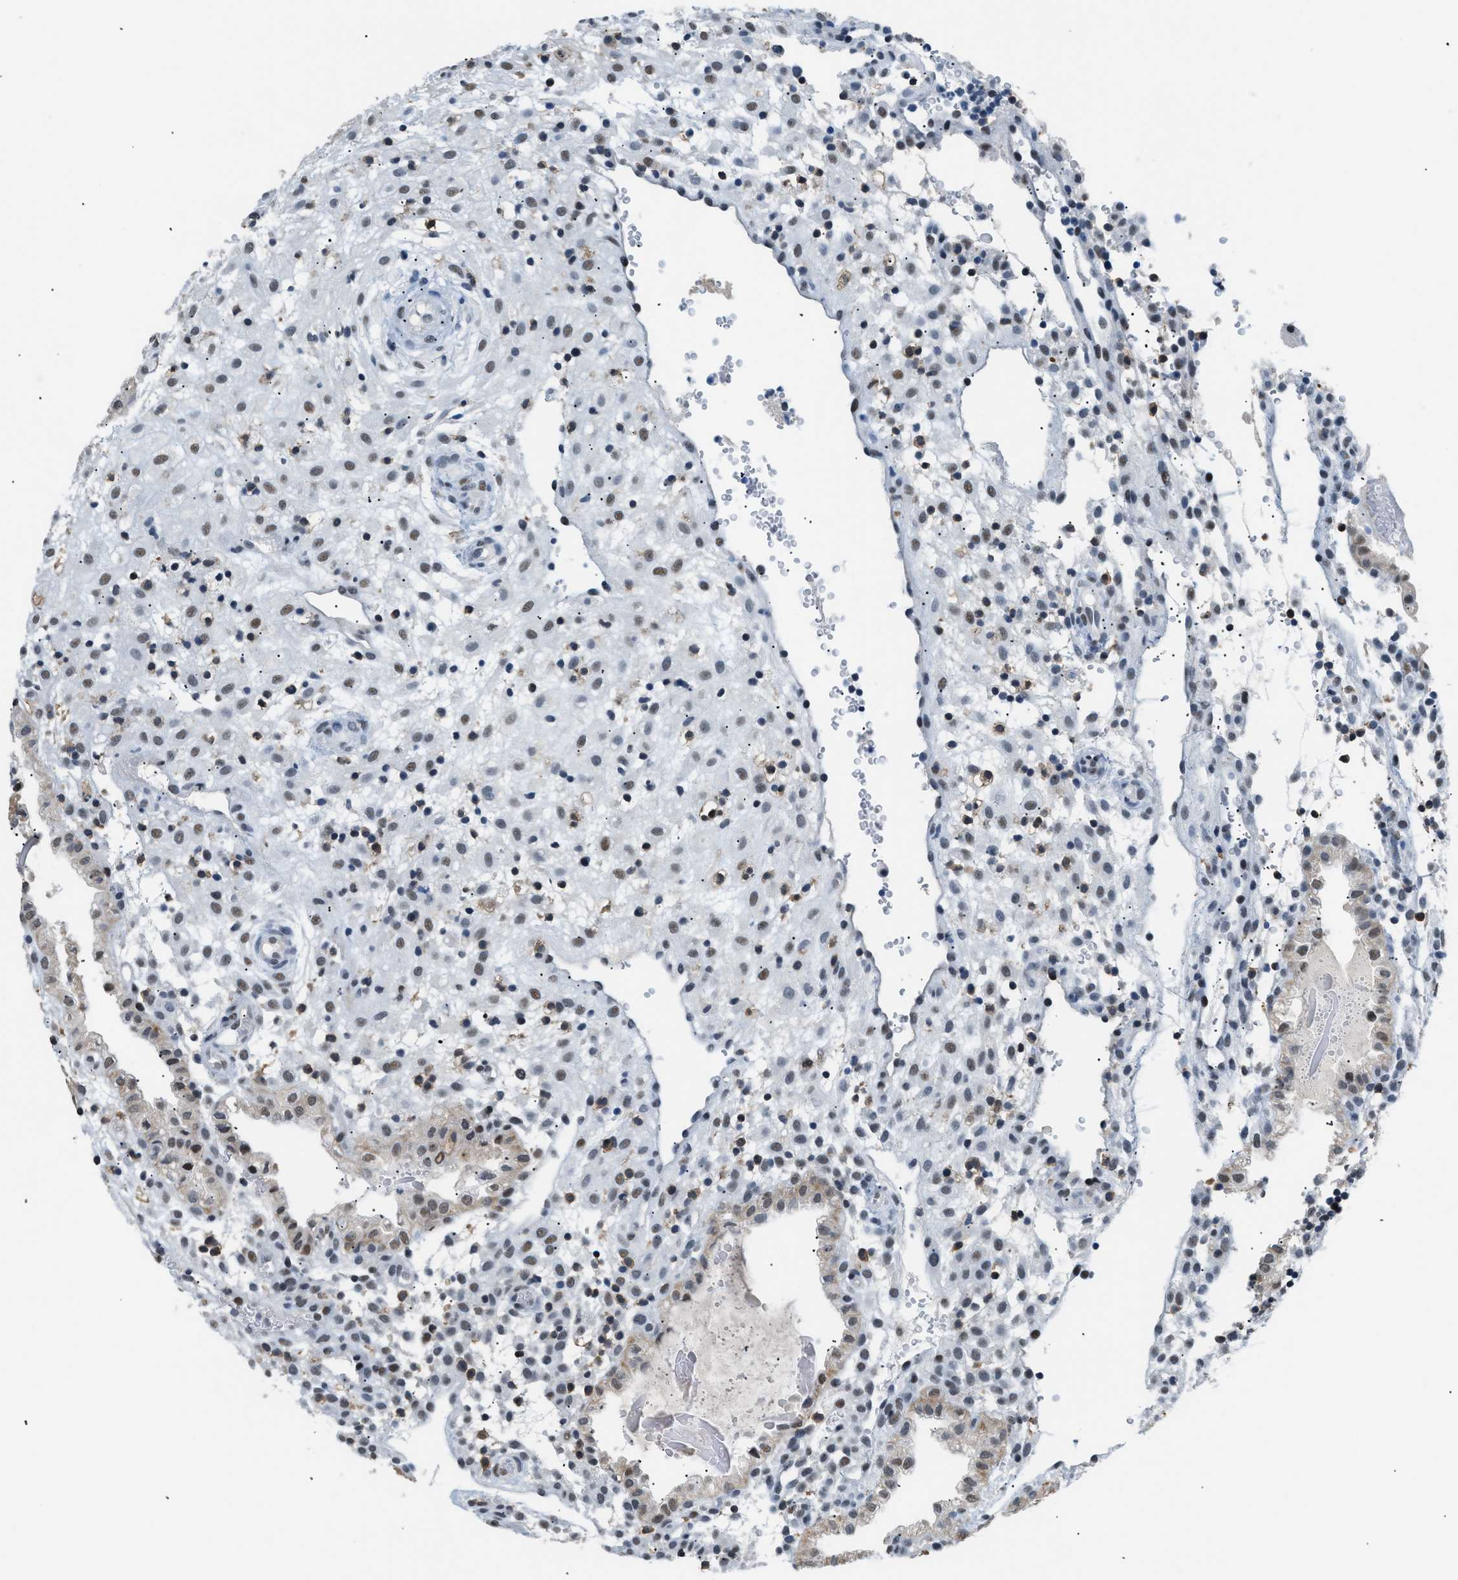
{"staining": {"intensity": "weak", "quantity": "<25%", "location": "nuclear"}, "tissue": "placenta", "cell_type": "Decidual cells", "image_type": "normal", "snomed": [{"axis": "morphology", "description": "Normal tissue, NOS"}, {"axis": "topography", "description": "Placenta"}], "caption": "Immunohistochemistry (IHC) image of normal placenta: placenta stained with DAB reveals no significant protein staining in decidual cells.", "gene": "KCNC3", "patient": {"sex": "female", "age": 18}}